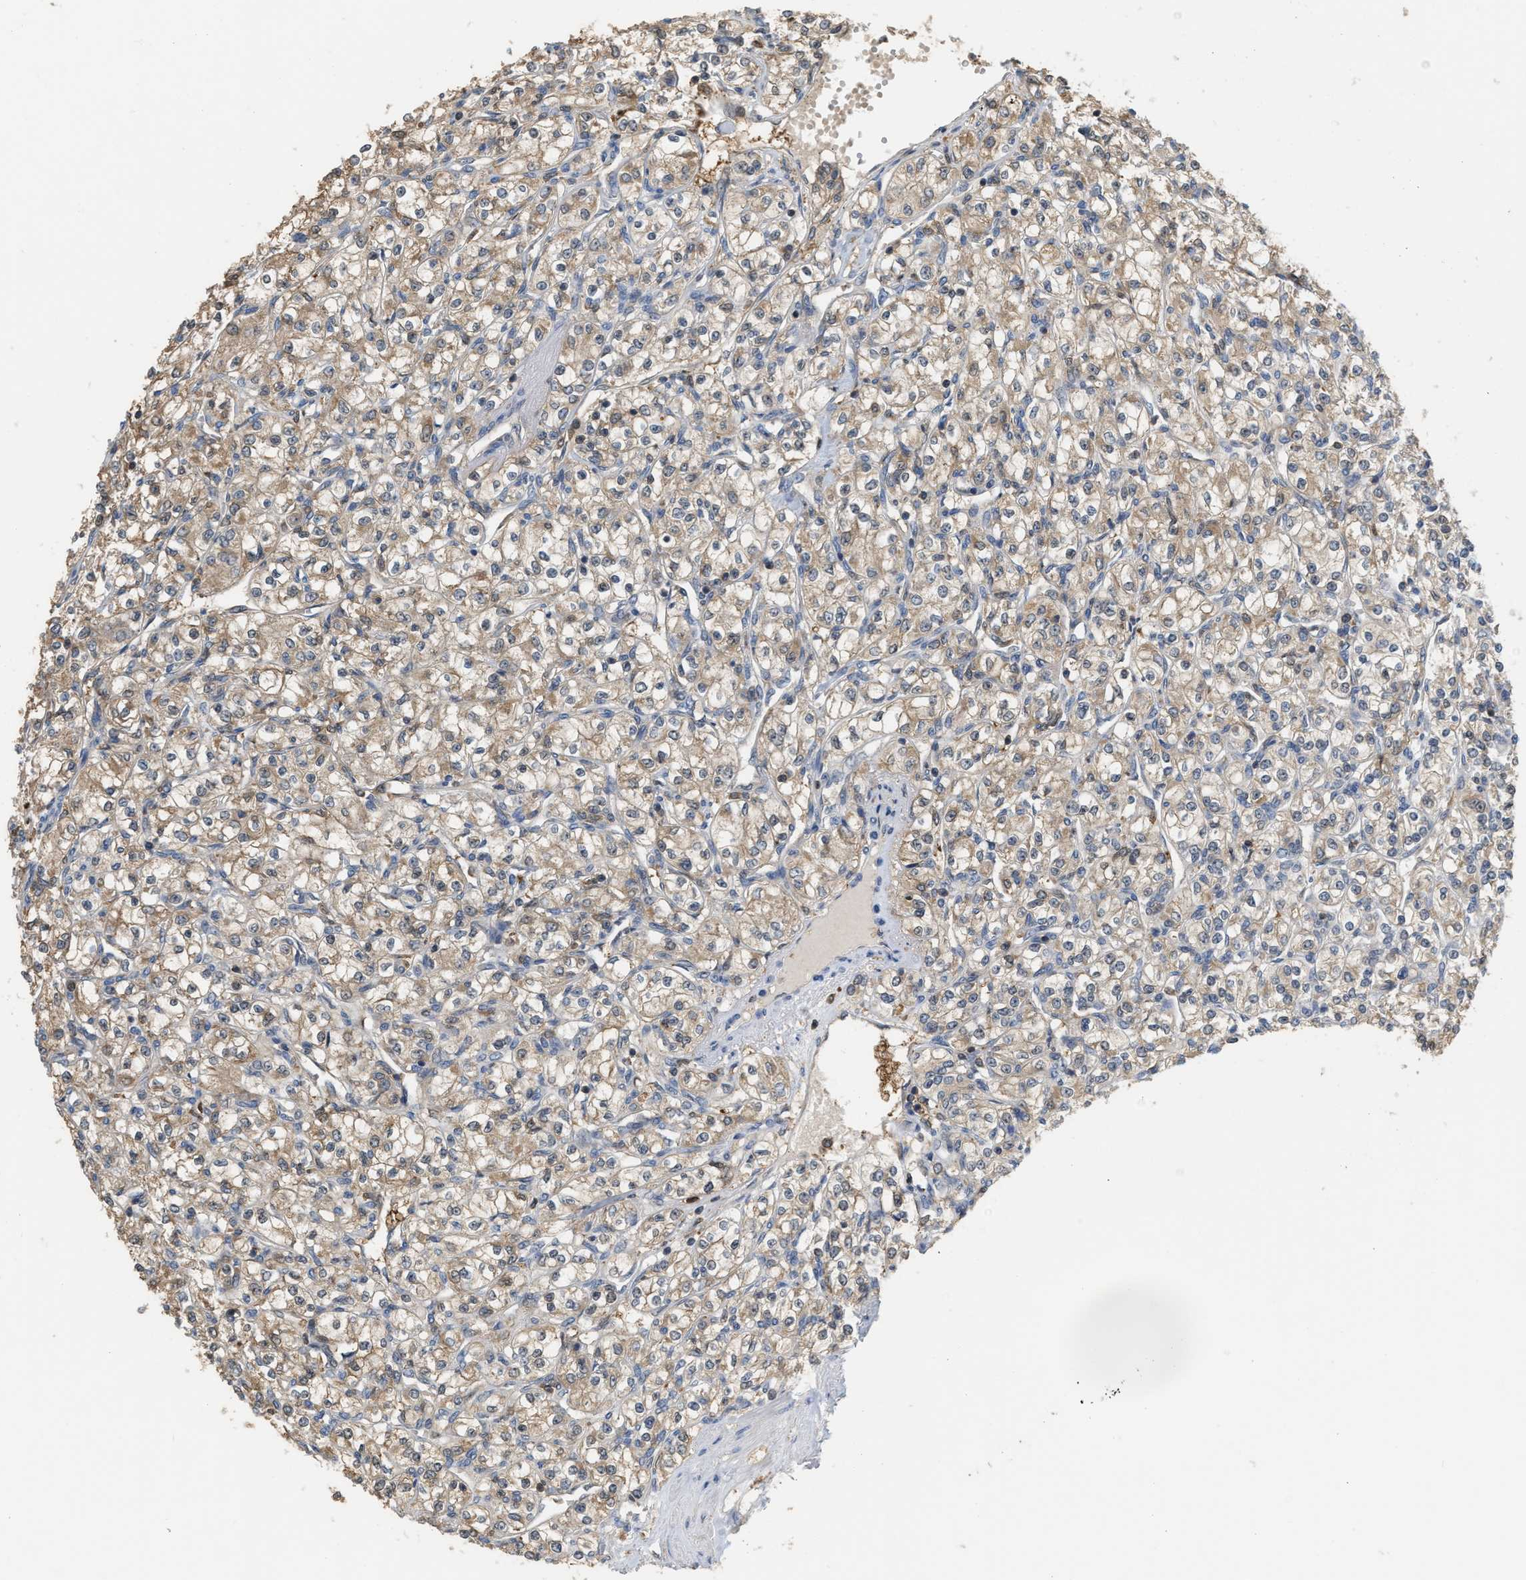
{"staining": {"intensity": "weak", "quantity": ">75%", "location": "cytoplasmic/membranous"}, "tissue": "renal cancer", "cell_type": "Tumor cells", "image_type": "cancer", "snomed": [{"axis": "morphology", "description": "Adenocarcinoma, NOS"}, {"axis": "topography", "description": "Kidney"}], "caption": "Renal adenocarcinoma stained with immunohistochemistry reveals weak cytoplasmic/membranous staining in about >75% of tumor cells.", "gene": "MTPN", "patient": {"sex": "male", "age": 77}}